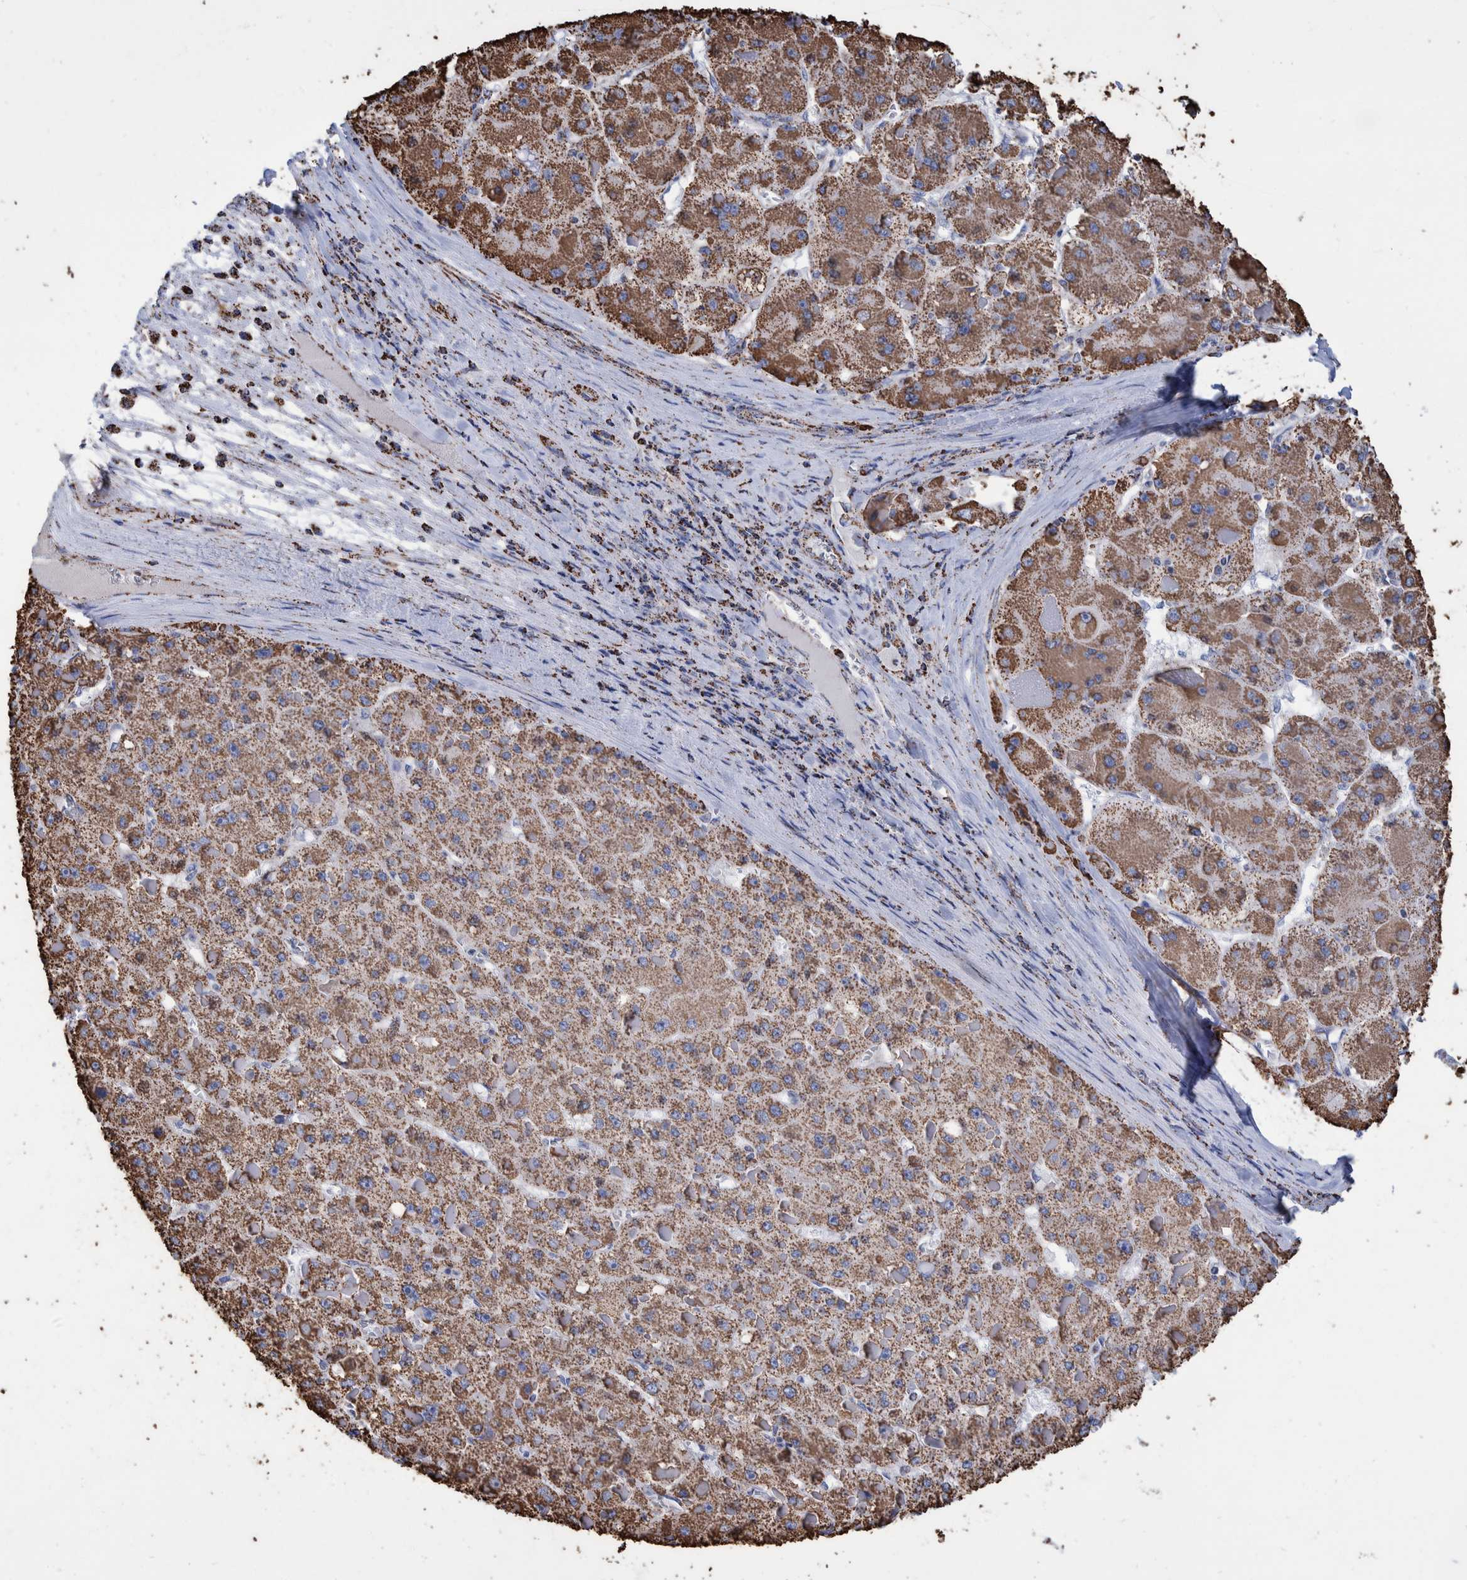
{"staining": {"intensity": "moderate", "quantity": ">75%", "location": "cytoplasmic/membranous"}, "tissue": "liver cancer", "cell_type": "Tumor cells", "image_type": "cancer", "snomed": [{"axis": "morphology", "description": "Carcinoma, Hepatocellular, NOS"}, {"axis": "topography", "description": "Liver"}], "caption": "Brown immunohistochemical staining in human liver cancer (hepatocellular carcinoma) shows moderate cytoplasmic/membranous expression in approximately >75% of tumor cells.", "gene": "VPS26C", "patient": {"sex": "female", "age": 73}}